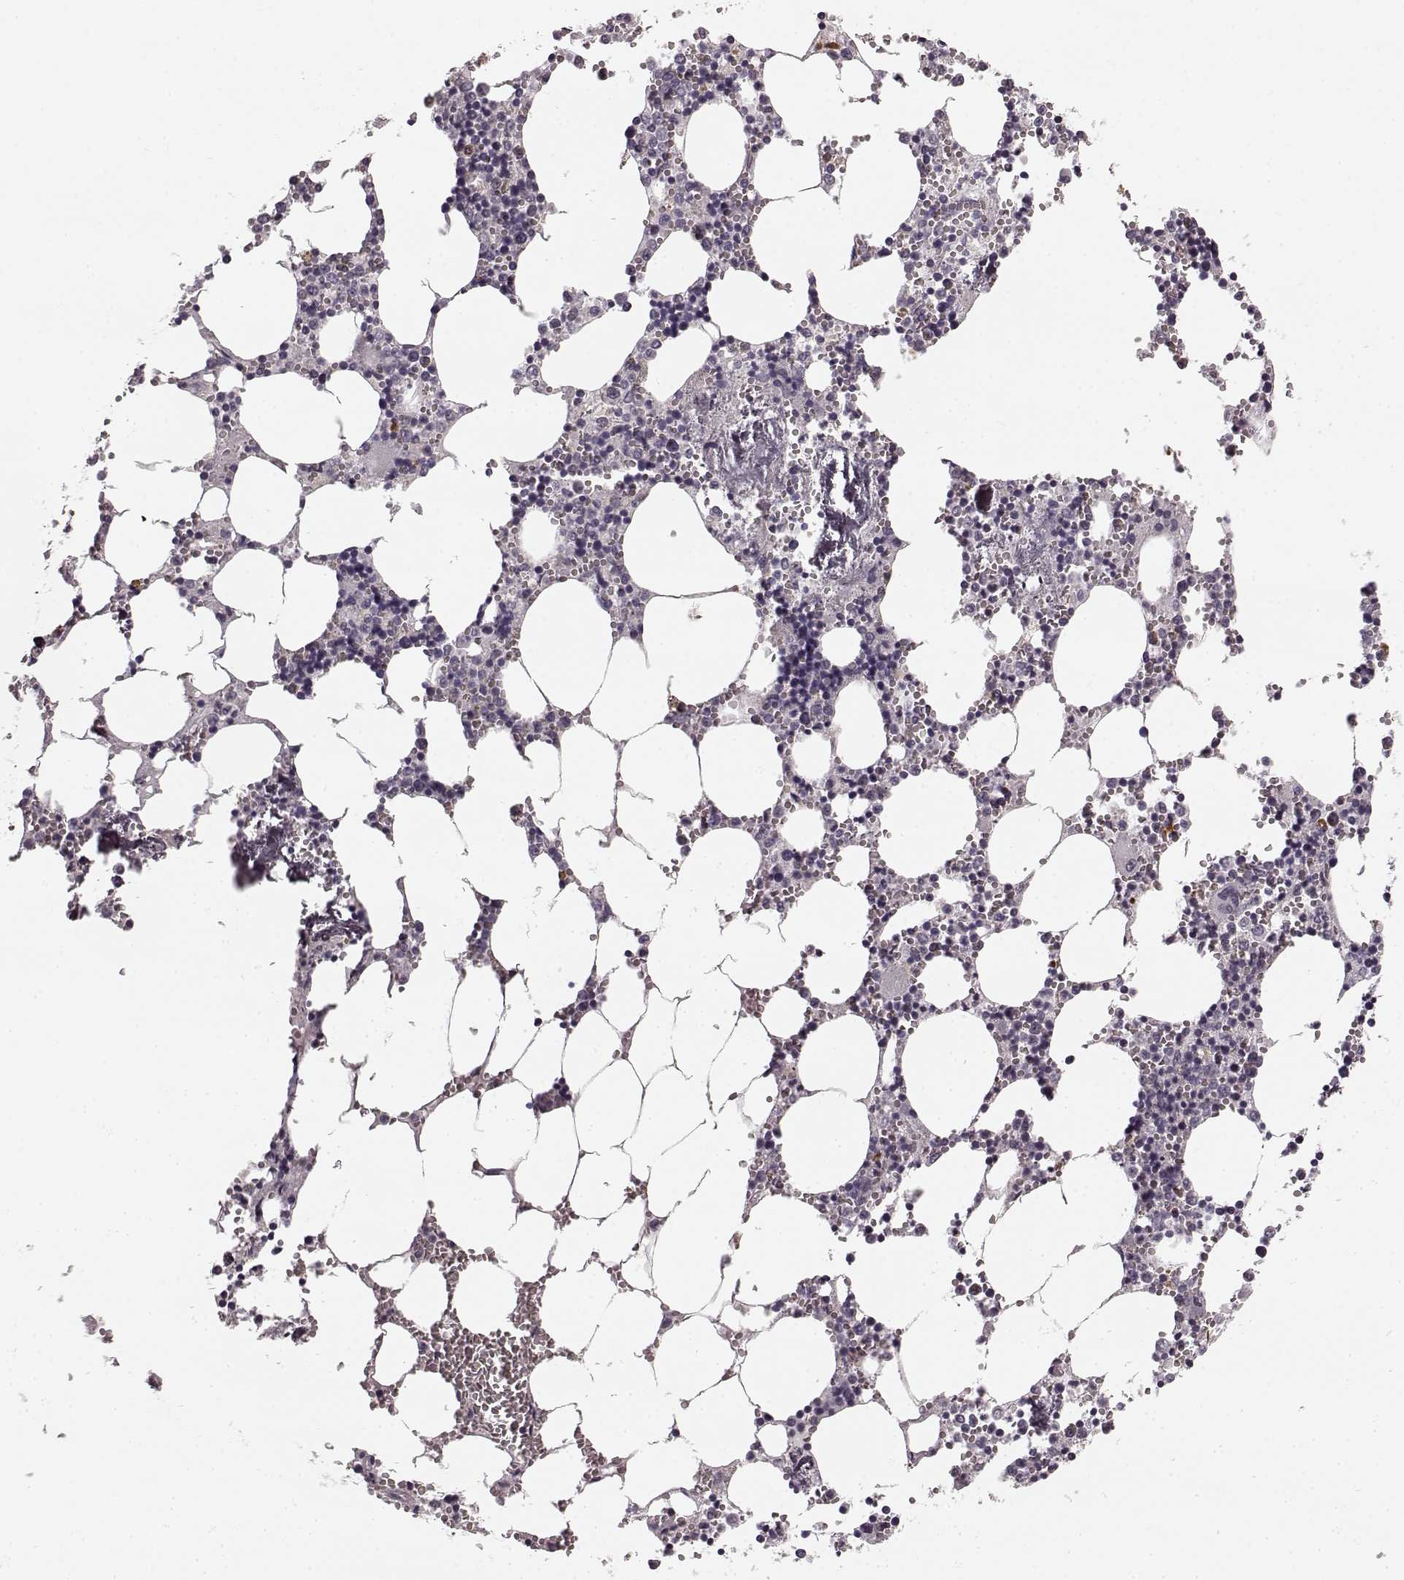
{"staining": {"intensity": "moderate", "quantity": "<25%", "location": "cytoplasmic/membranous"}, "tissue": "bone marrow", "cell_type": "Hematopoietic cells", "image_type": "normal", "snomed": [{"axis": "morphology", "description": "Normal tissue, NOS"}, {"axis": "topography", "description": "Bone marrow"}], "caption": "Immunohistochemistry (DAB (3,3'-diaminobenzidine)) staining of normal human bone marrow demonstrates moderate cytoplasmic/membranous protein positivity in about <25% of hematopoietic cells.", "gene": "FAM234B", "patient": {"sex": "male", "age": 54}}